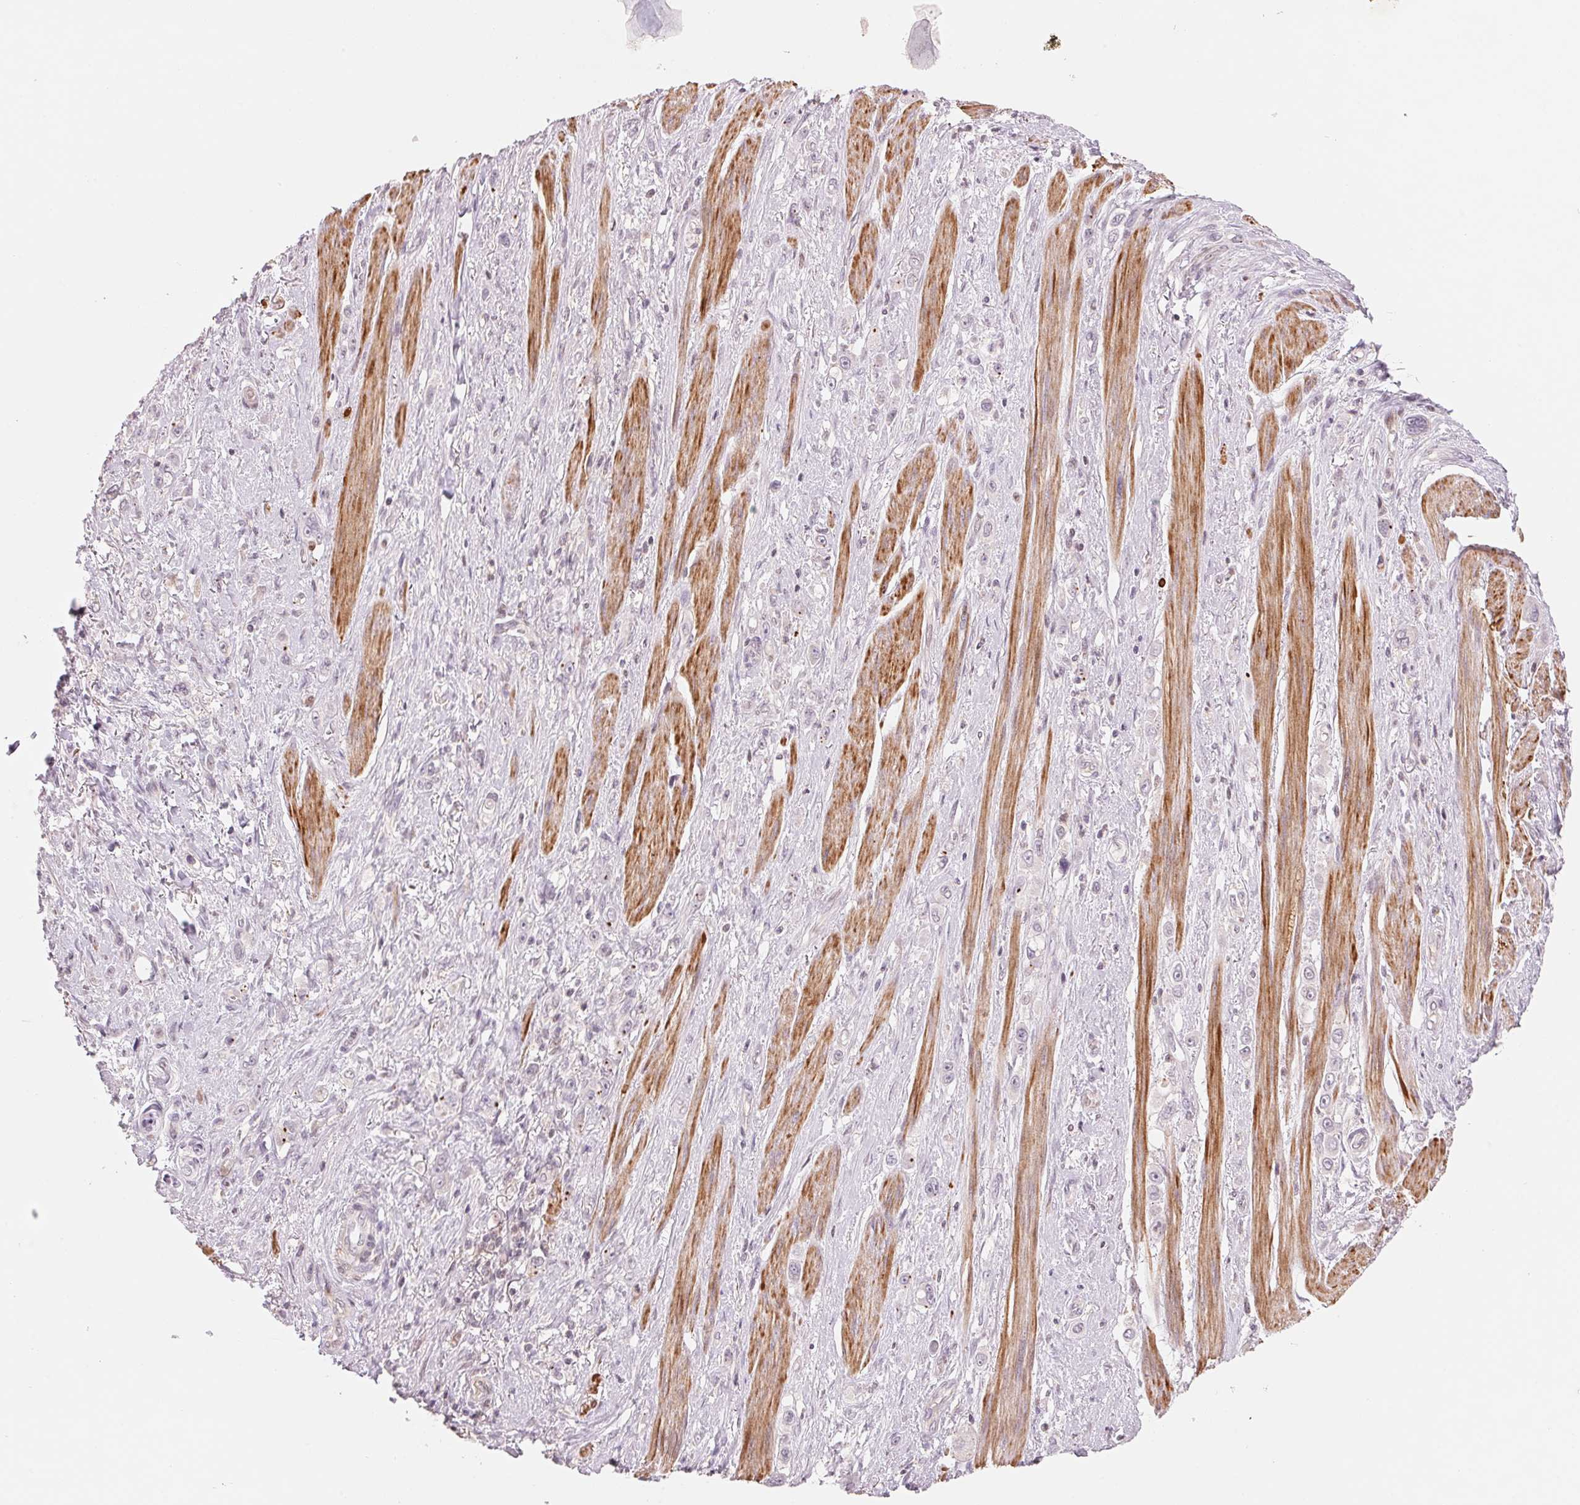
{"staining": {"intensity": "negative", "quantity": "none", "location": "none"}, "tissue": "stomach cancer", "cell_type": "Tumor cells", "image_type": "cancer", "snomed": [{"axis": "morphology", "description": "Adenocarcinoma, NOS"}, {"axis": "topography", "description": "Stomach, upper"}], "caption": "Tumor cells are negative for brown protein staining in stomach cancer.", "gene": "SLC17A4", "patient": {"sex": "male", "age": 75}}